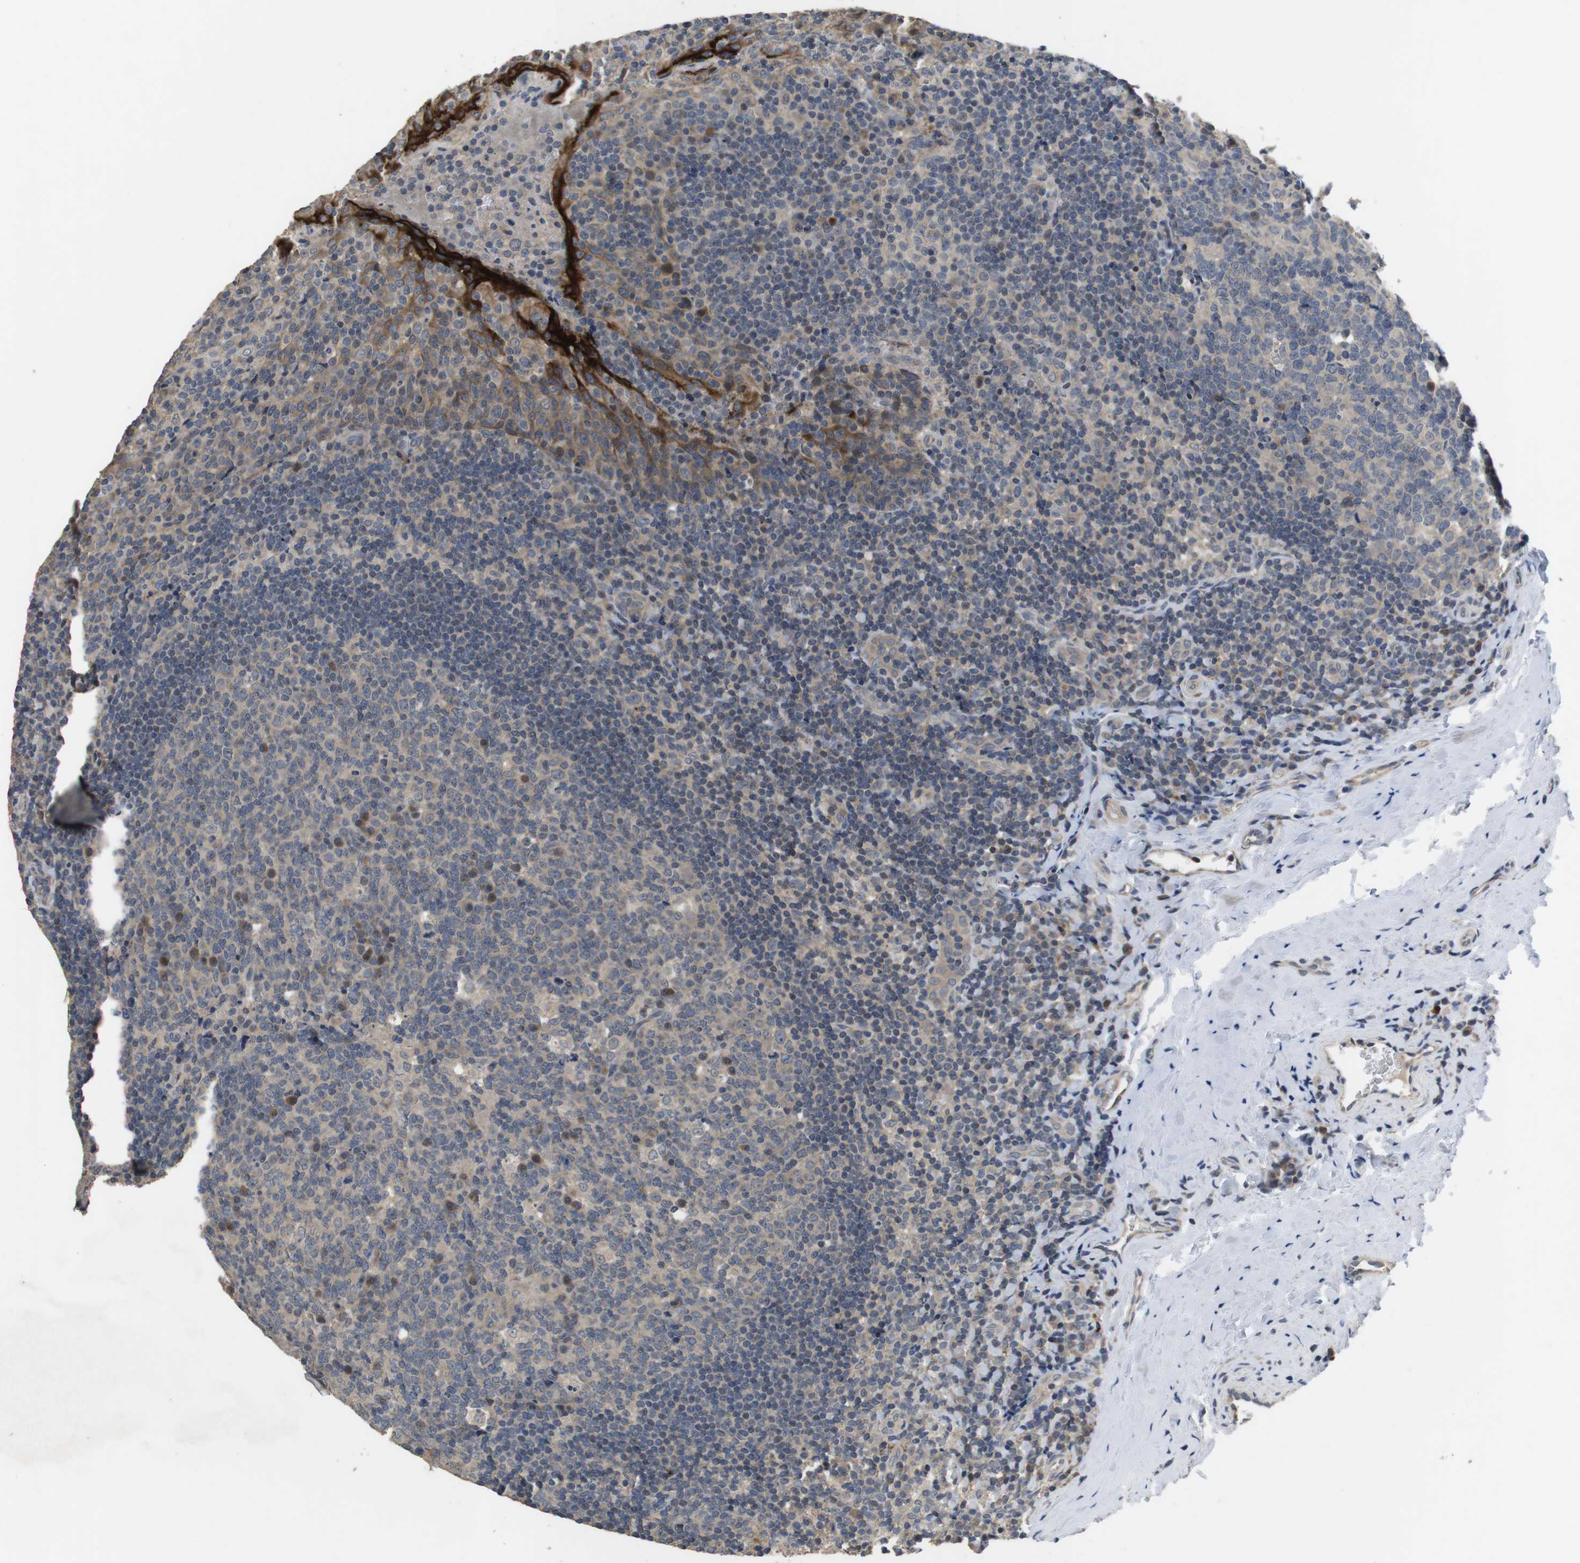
{"staining": {"intensity": "moderate", "quantity": "<25%", "location": "cytoplasmic/membranous"}, "tissue": "tonsil", "cell_type": "Germinal center cells", "image_type": "normal", "snomed": [{"axis": "morphology", "description": "Normal tissue, NOS"}, {"axis": "topography", "description": "Tonsil"}], "caption": "Tonsil stained with DAB (3,3'-diaminobenzidine) immunohistochemistry displays low levels of moderate cytoplasmic/membranous expression in approximately <25% of germinal center cells. (DAB IHC with brightfield microscopy, high magnification).", "gene": "ADGRL3", "patient": {"sex": "male", "age": 17}}